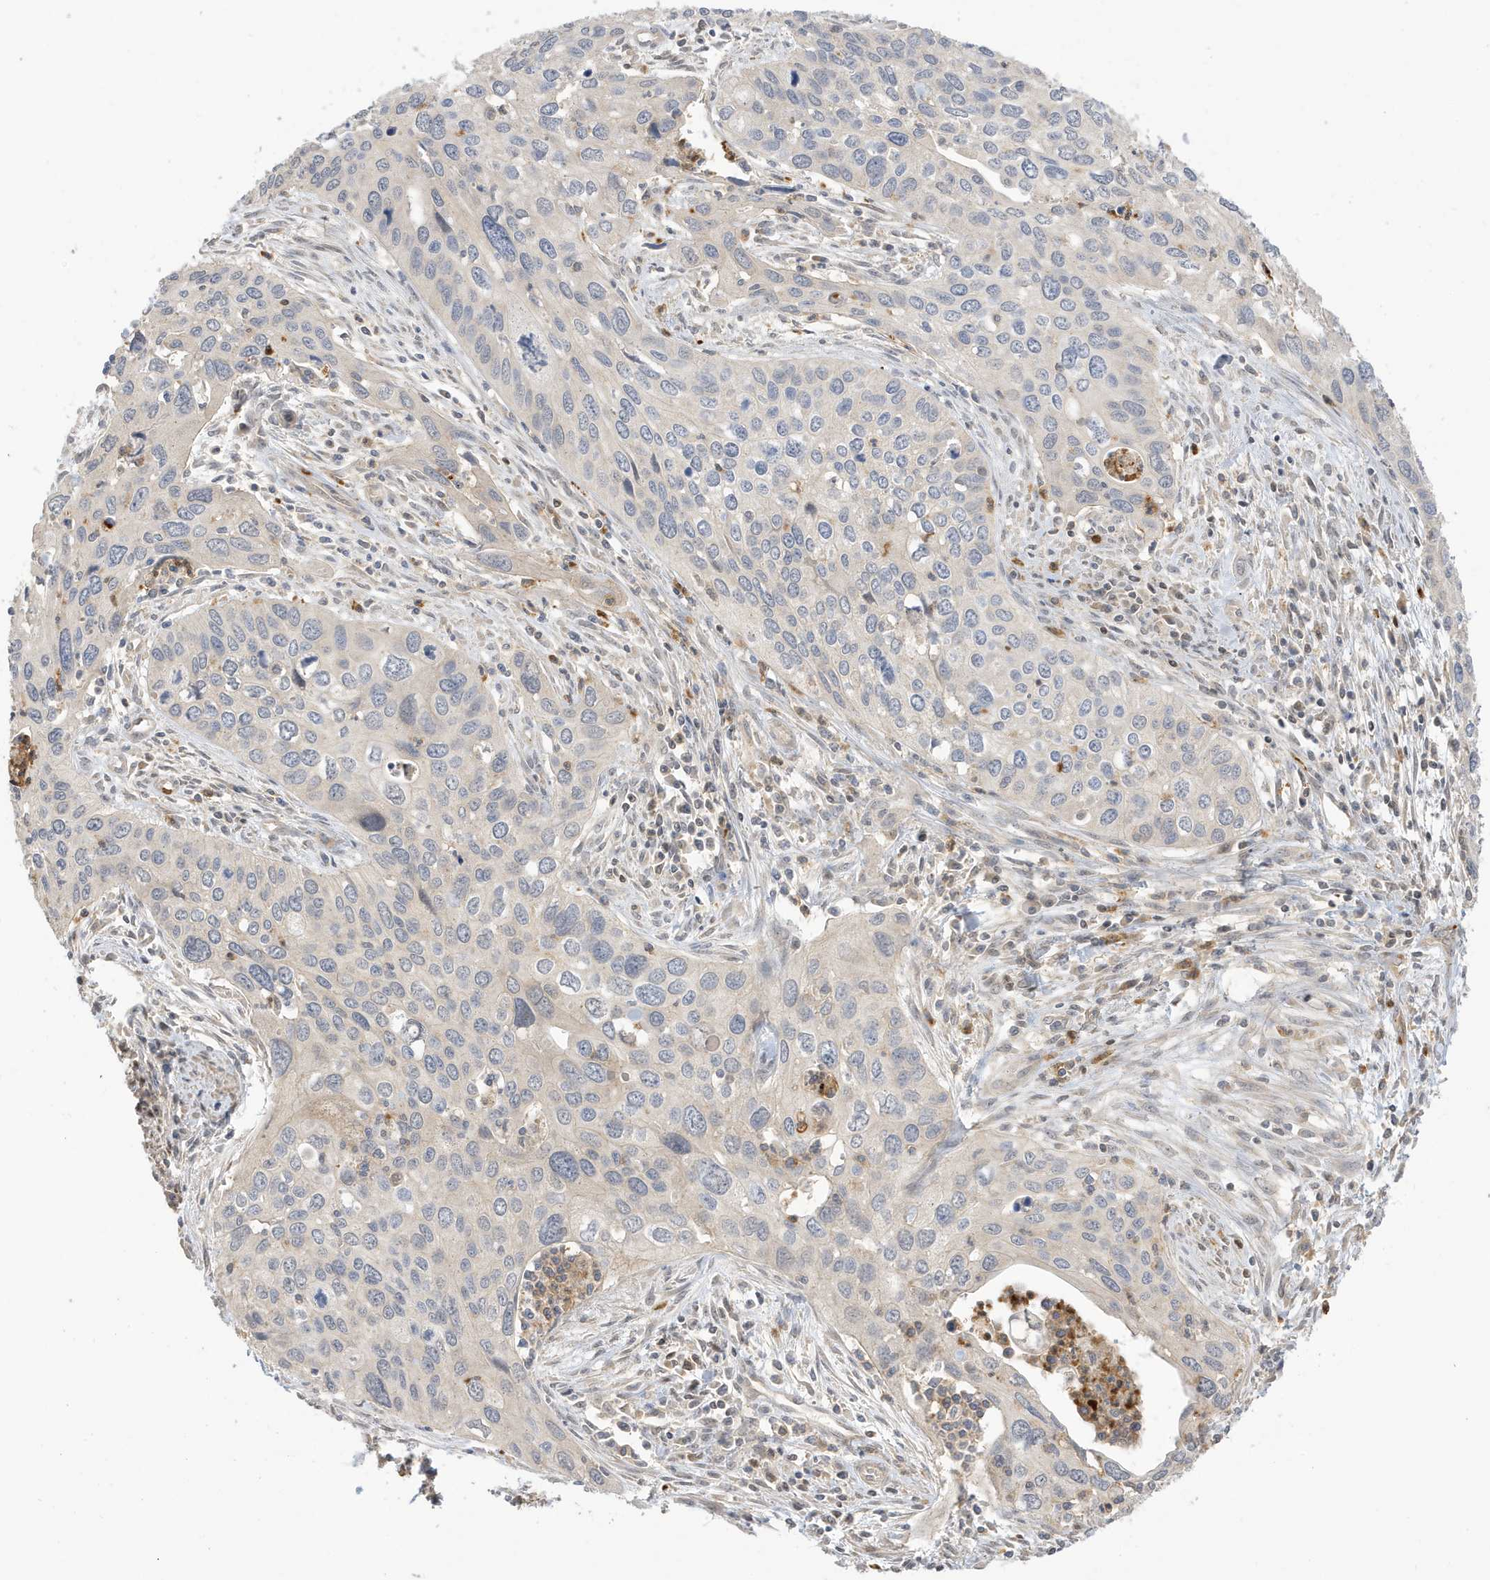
{"staining": {"intensity": "negative", "quantity": "none", "location": "none"}, "tissue": "cervical cancer", "cell_type": "Tumor cells", "image_type": "cancer", "snomed": [{"axis": "morphology", "description": "Squamous cell carcinoma, NOS"}, {"axis": "topography", "description": "Cervix"}], "caption": "Micrograph shows no protein staining in tumor cells of cervical cancer tissue.", "gene": "TAB3", "patient": {"sex": "female", "age": 55}}